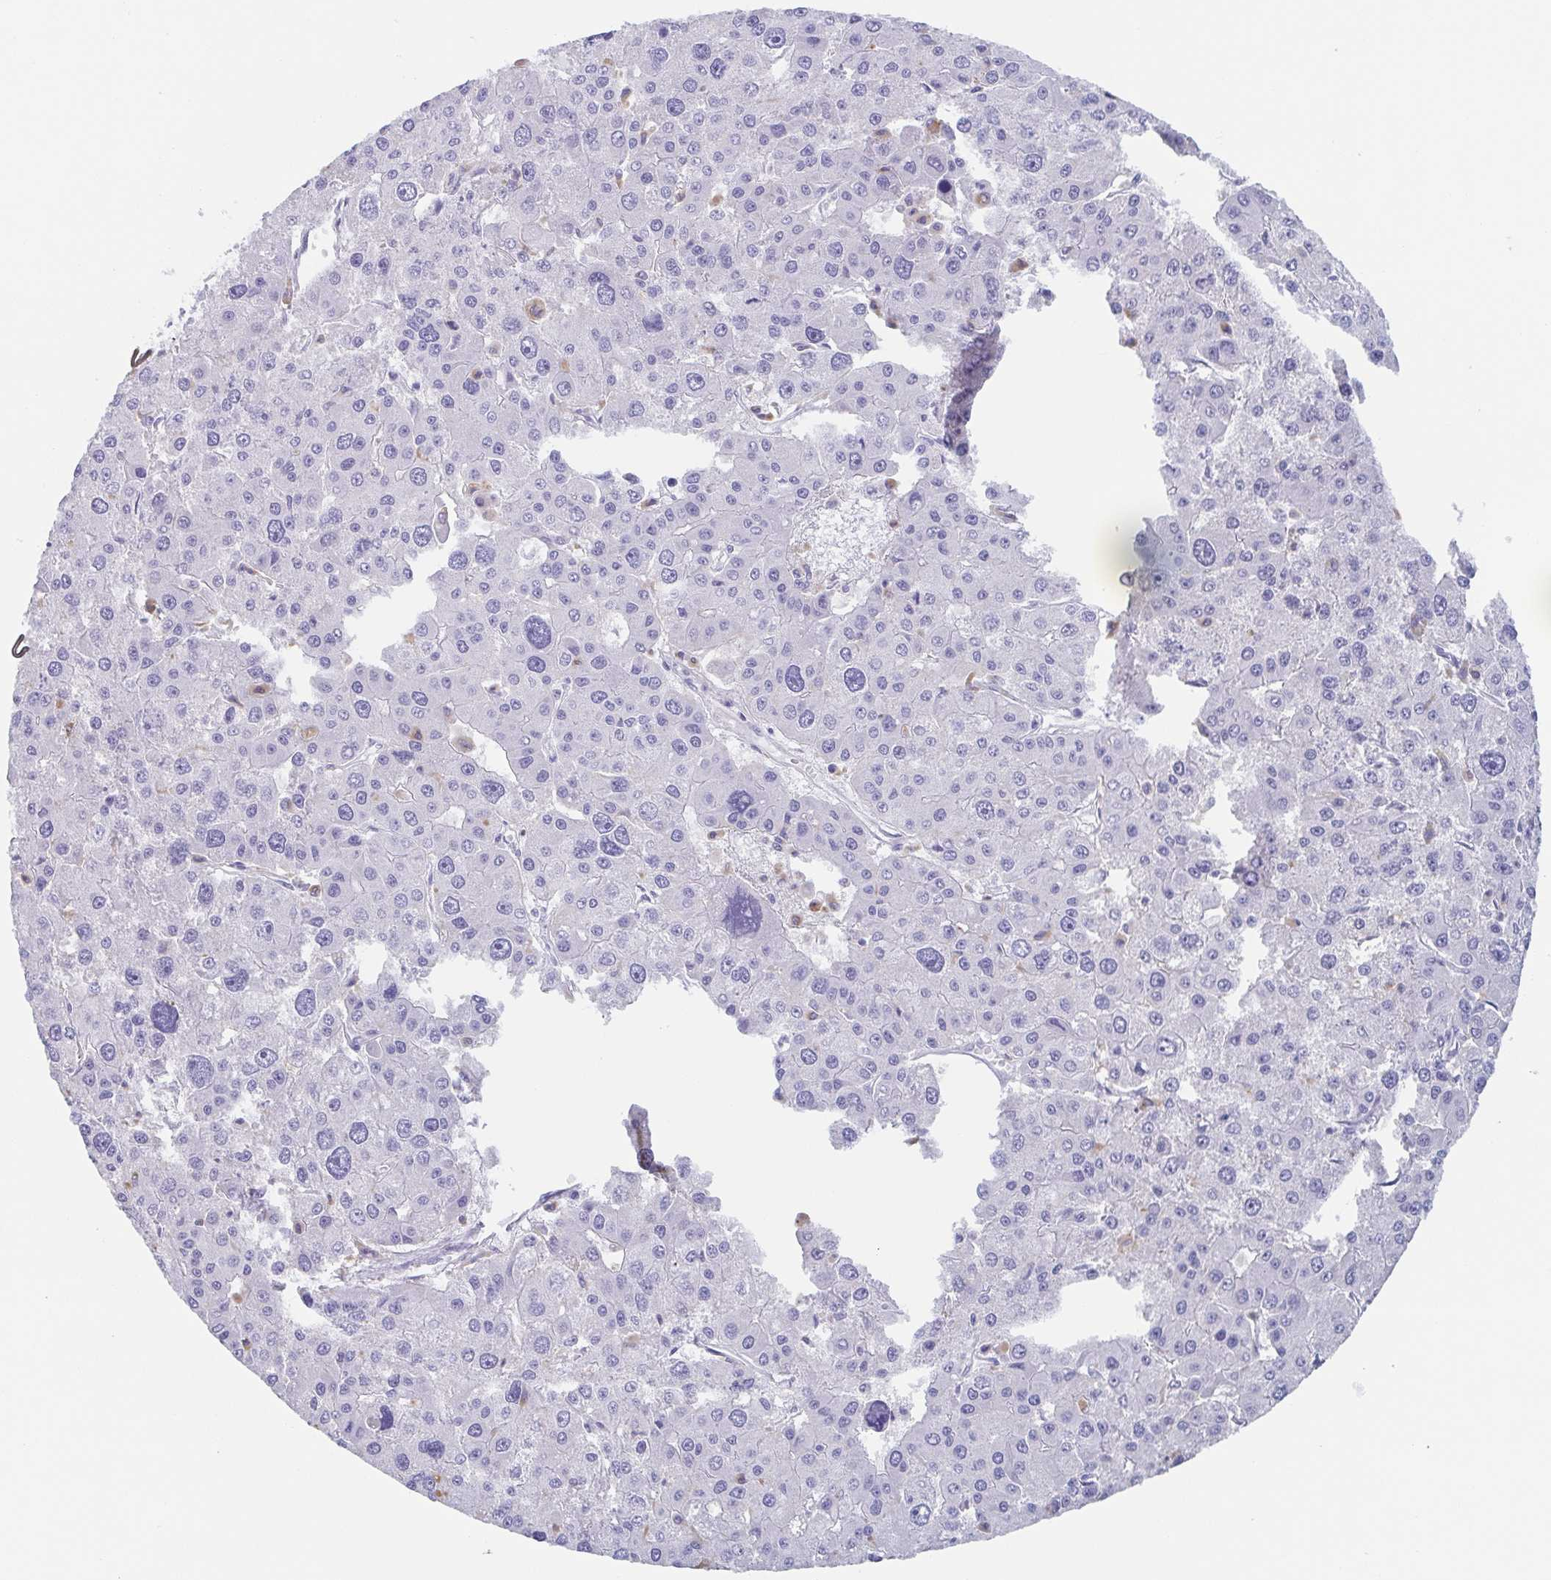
{"staining": {"intensity": "negative", "quantity": "none", "location": "none"}, "tissue": "liver cancer", "cell_type": "Tumor cells", "image_type": "cancer", "snomed": [{"axis": "morphology", "description": "Carcinoma, Hepatocellular, NOS"}, {"axis": "topography", "description": "Liver"}], "caption": "An image of liver hepatocellular carcinoma stained for a protein shows no brown staining in tumor cells.", "gene": "TAGLN3", "patient": {"sex": "male", "age": 73}}